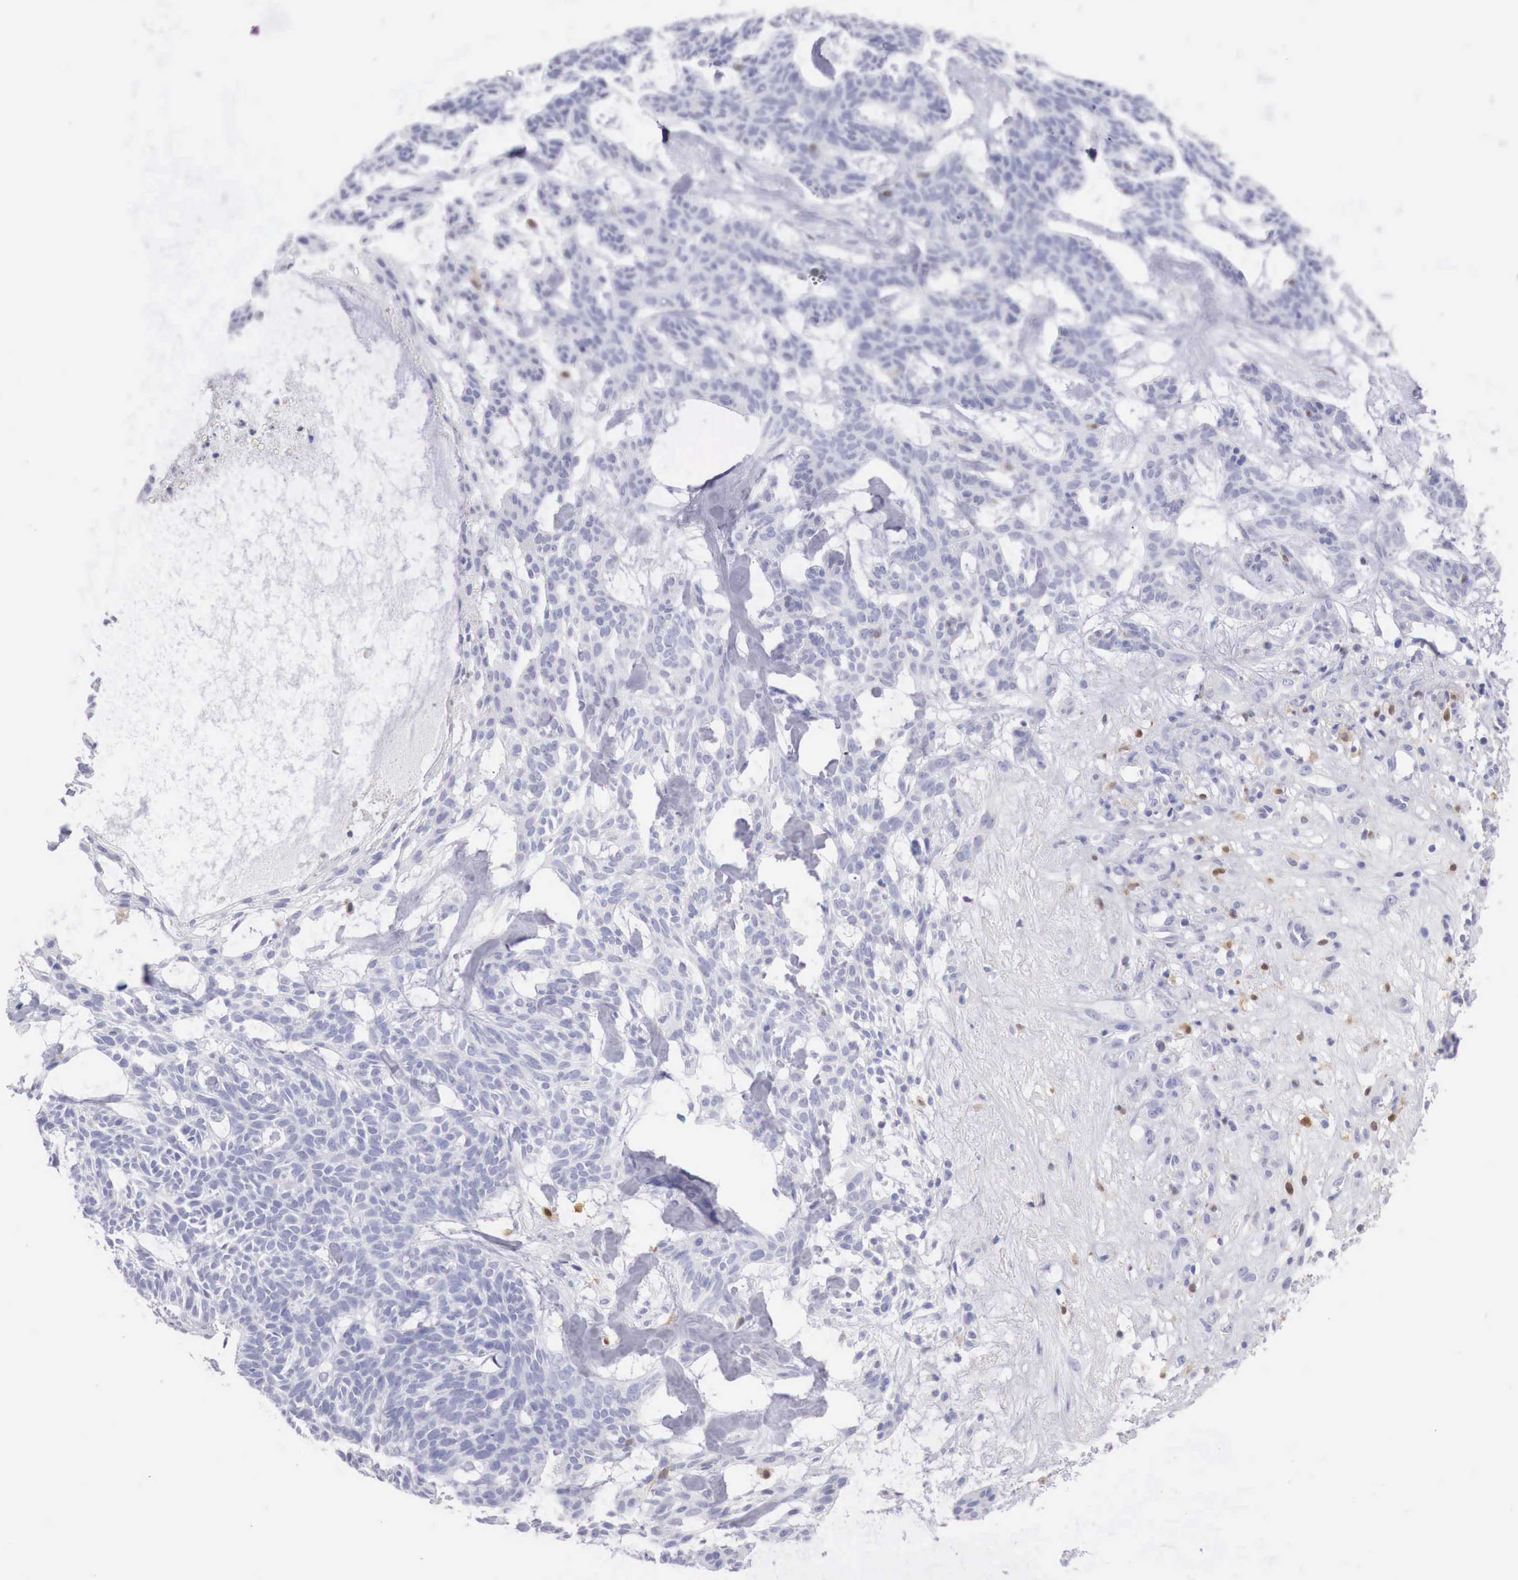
{"staining": {"intensity": "negative", "quantity": "none", "location": "none"}, "tissue": "skin cancer", "cell_type": "Tumor cells", "image_type": "cancer", "snomed": [{"axis": "morphology", "description": "Basal cell carcinoma"}, {"axis": "topography", "description": "Skin"}], "caption": "Tumor cells show no significant expression in skin basal cell carcinoma.", "gene": "RENBP", "patient": {"sex": "male", "age": 75}}